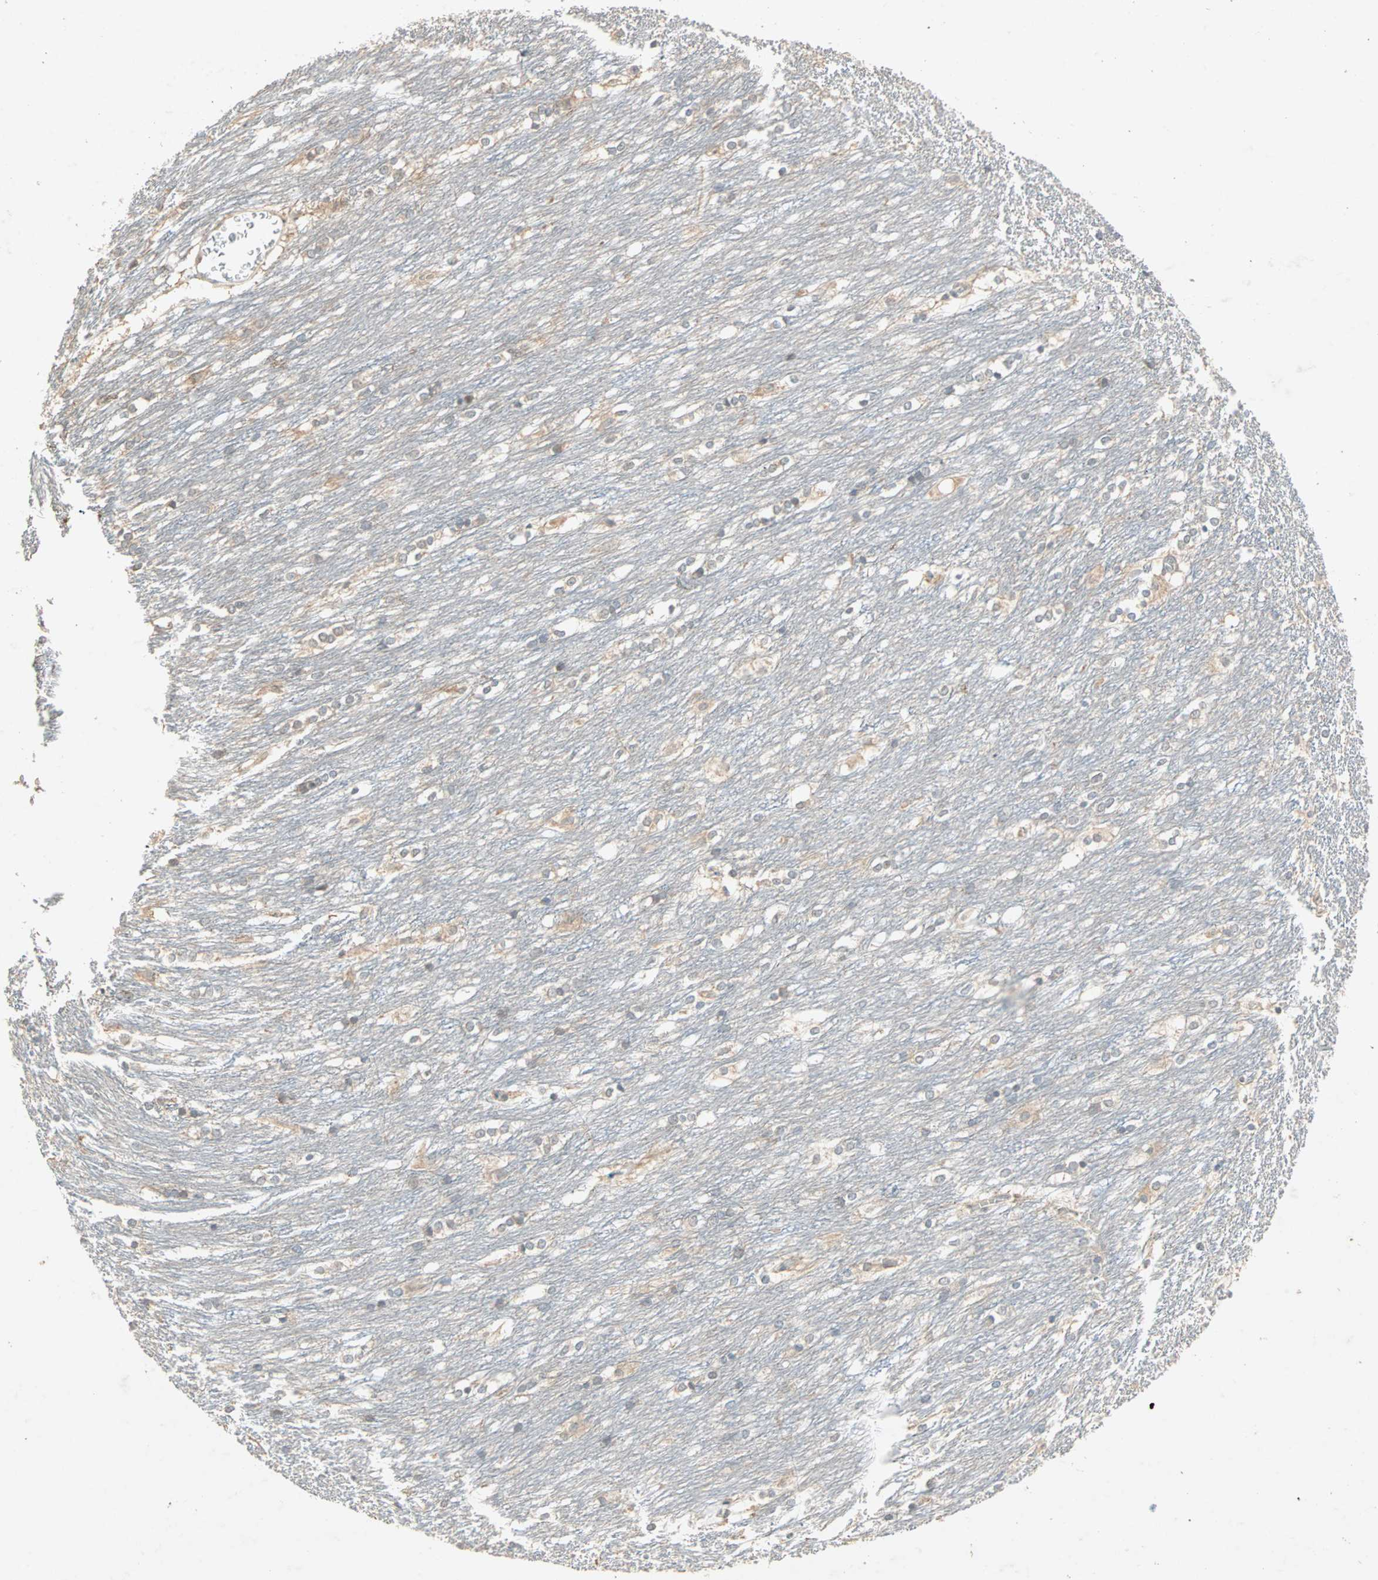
{"staining": {"intensity": "weak", "quantity": "25%-75%", "location": "cytoplasmic/membranous"}, "tissue": "caudate", "cell_type": "Glial cells", "image_type": "normal", "snomed": [{"axis": "morphology", "description": "Normal tissue, NOS"}, {"axis": "topography", "description": "Lateral ventricle wall"}], "caption": "A brown stain highlights weak cytoplasmic/membranous positivity of a protein in glial cells of normal caudate. (DAB = brown stain, brightfield microscopy at high magnification).", "gene": "TTF2", "patient": {"sex": "female", "age": 19}}